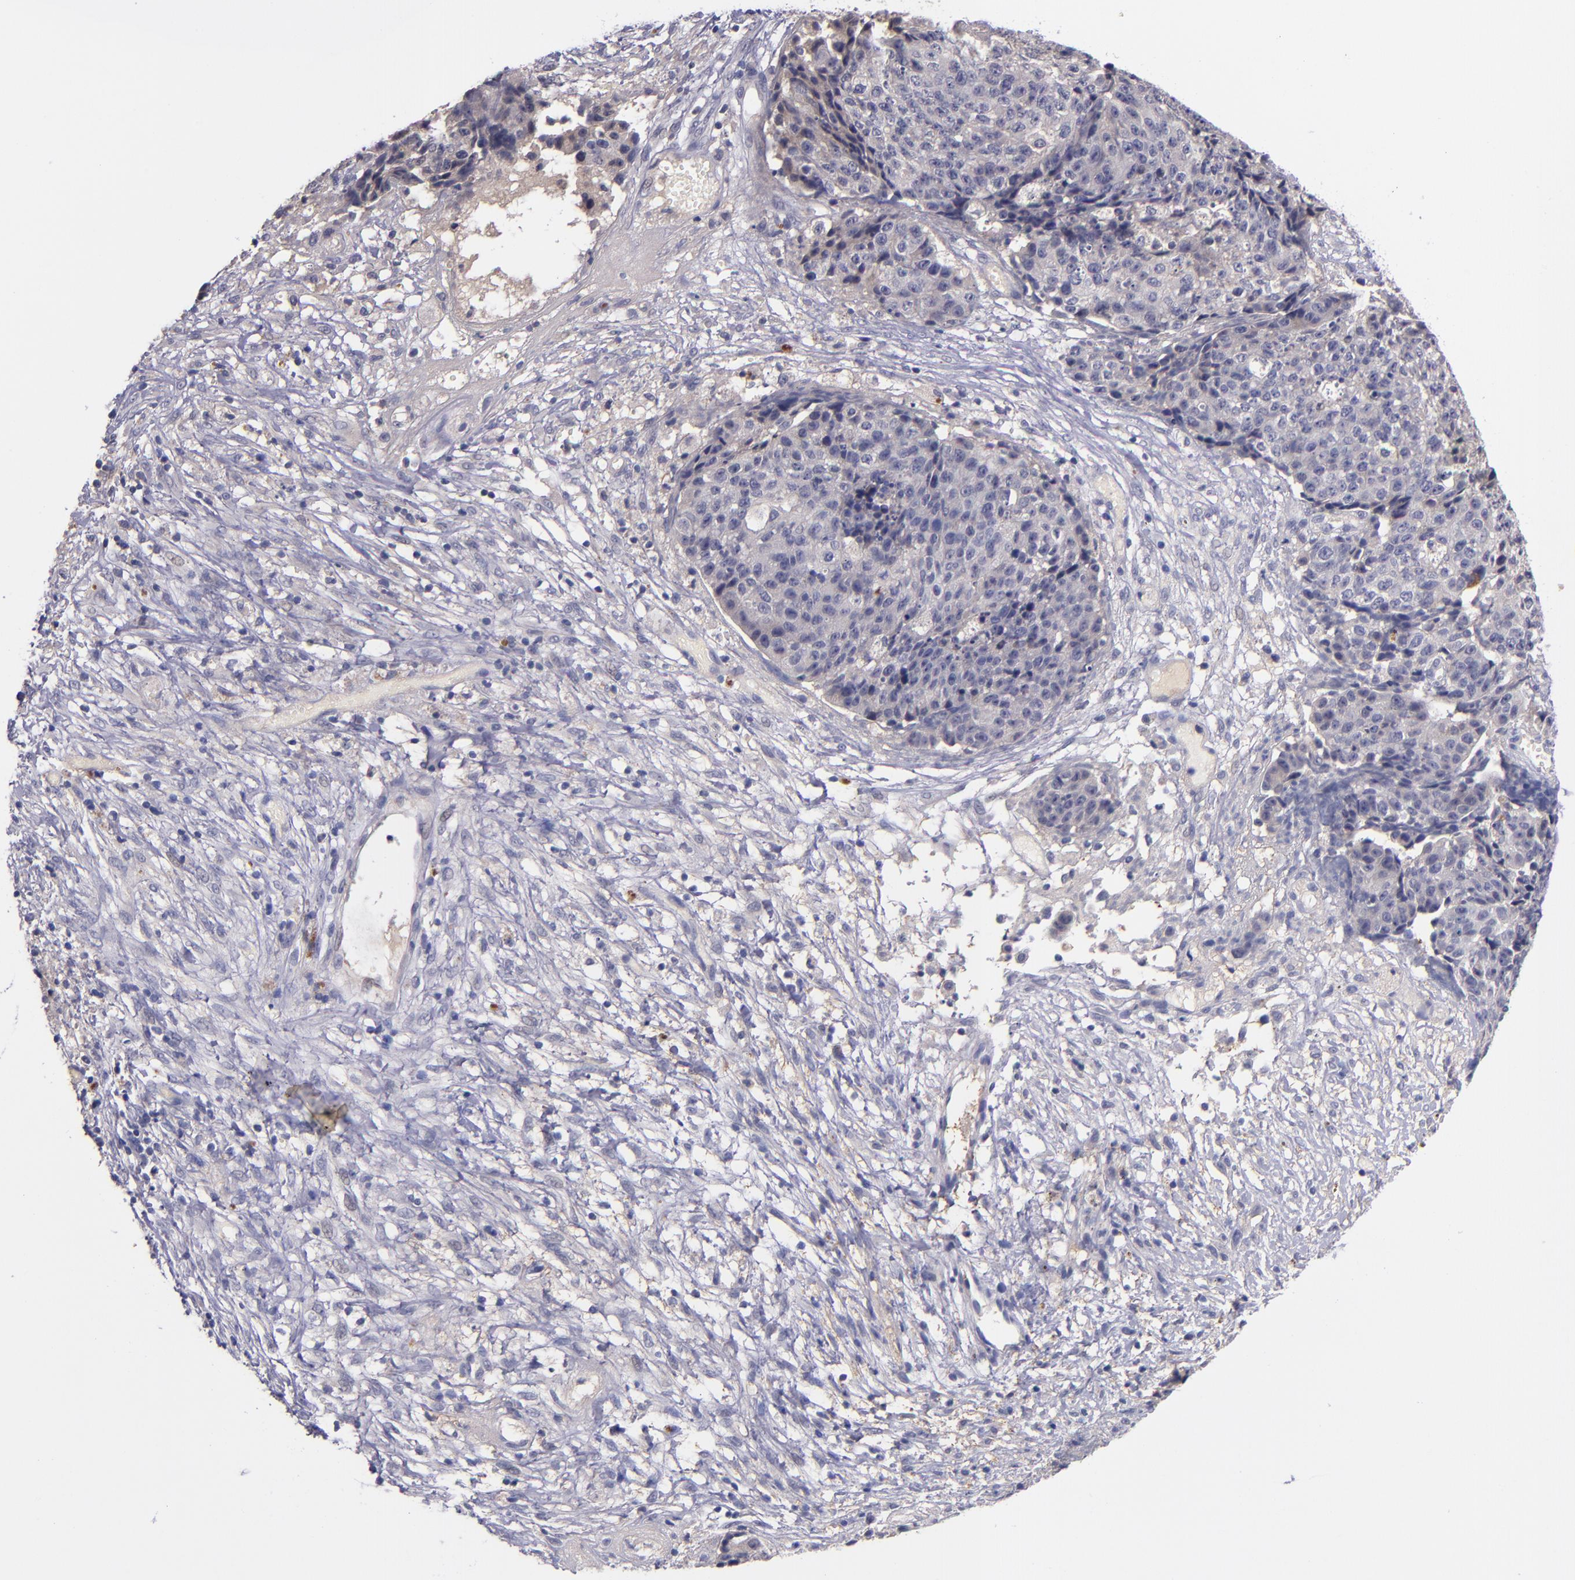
{"staining": {"intensity": "weak", "quantity": ">75%", "location": "cytoplasmic/membranous"}, "tissue": "ovarian cancer", "cell_type": "Tumor cells", "image_type": "cancer", "snomed": [{"axis": "morphology", "description": "Carcinoma, endometroid"}, {"axis": "topography", "description": "Ovary"}], "caption": "Immunohistochemical staining of ovarian endometroid carcinoma exhibits weak cytoplasmic/membranous protein positivity in about >75% of tumor cells.", "gene": "RBP4", "patient": {"sex": "female", "age": 42}}